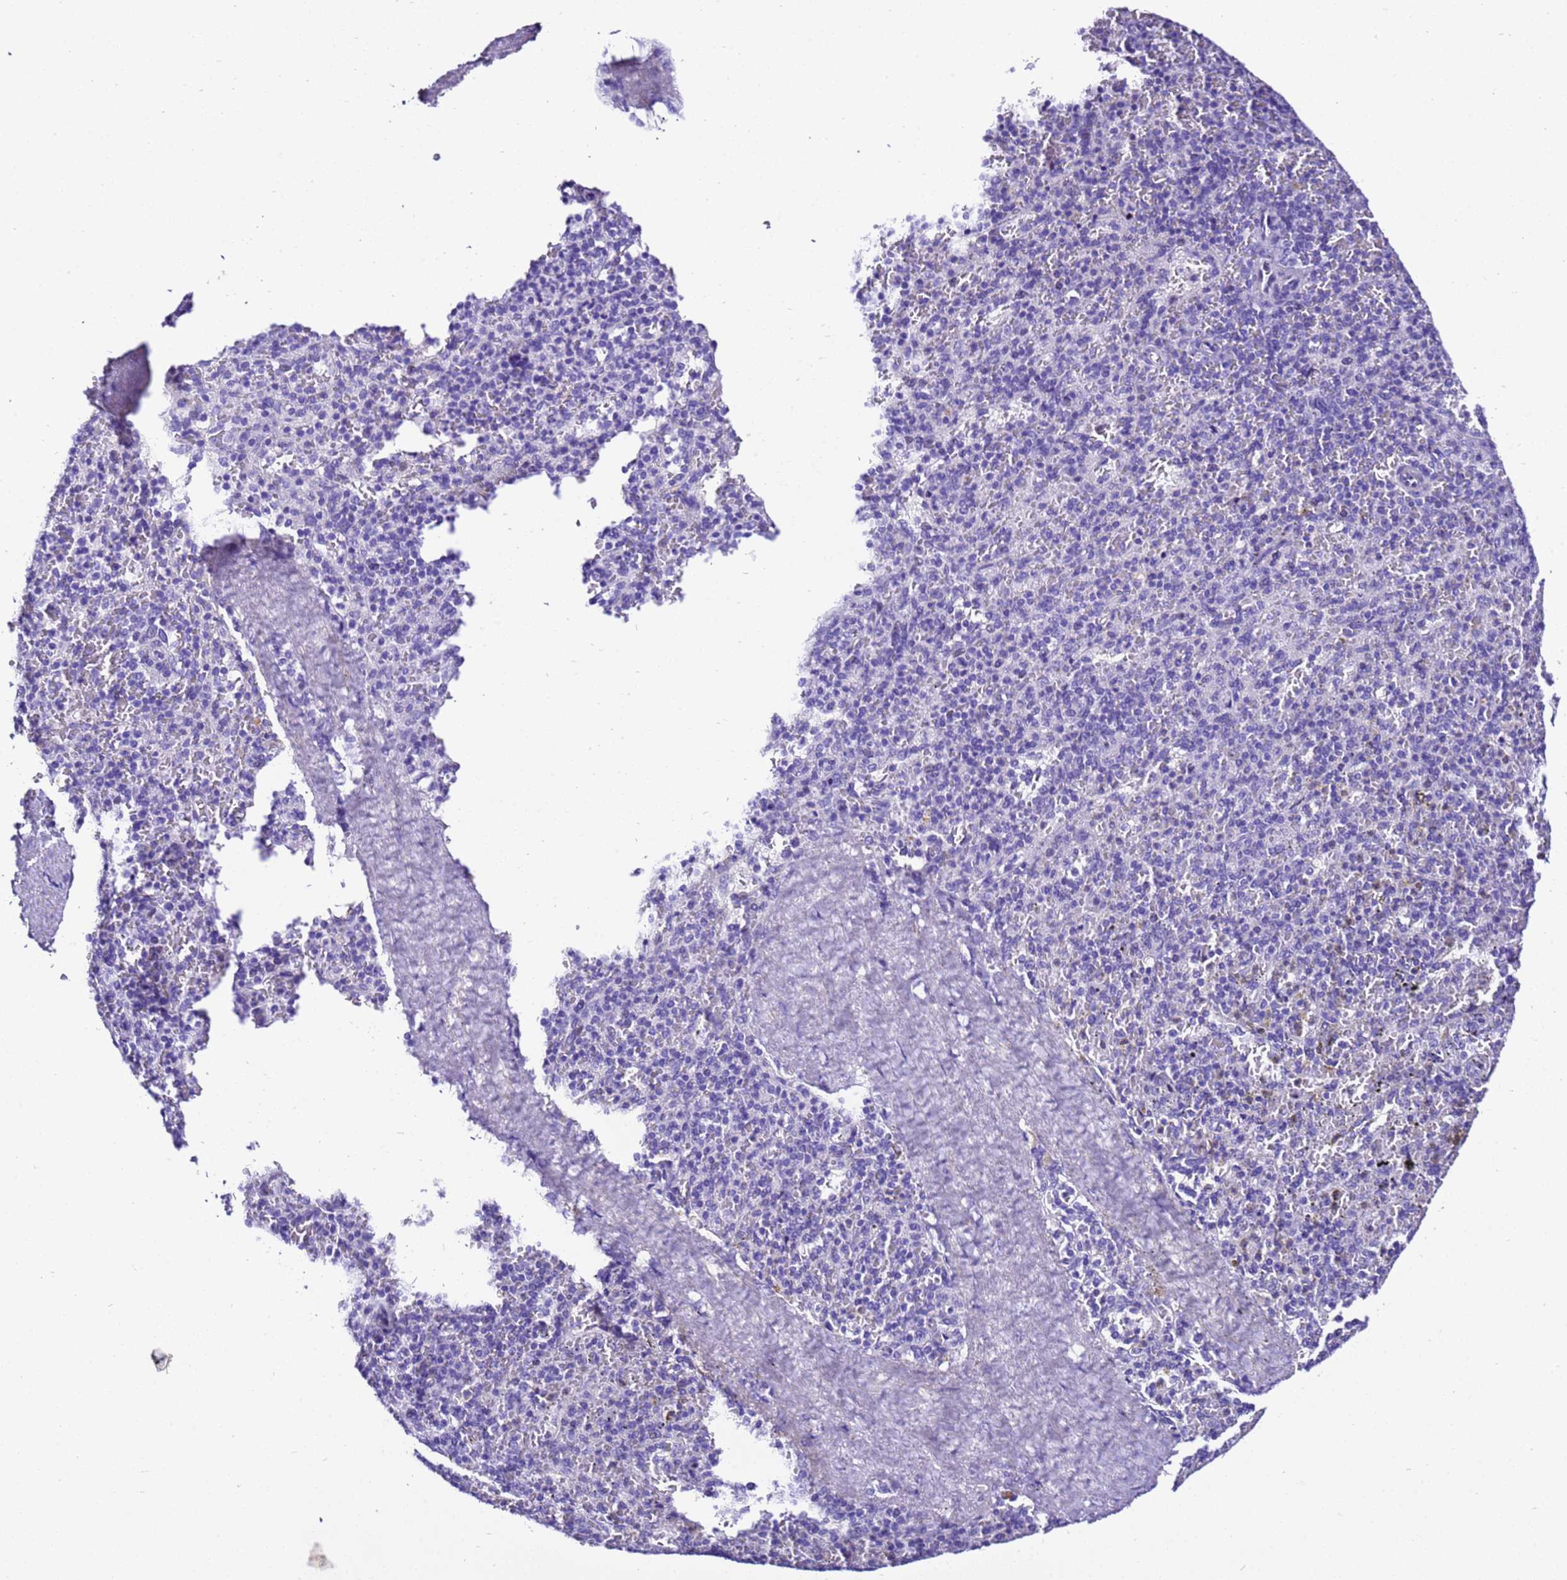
{"staining": {"intensity": "negative", "quantity": "none", "location": "none"}, "tissue": "spleen", "cell_type": "Cells in red pulp", "image_type": "normal", "snomed": [{"axis": "morphology", "description": "Normal tissue, NOS"}, {"axis": "topography", "description": "Spleen"}], "caption": "The image displays no staining of cells in red pulp in normal spleen. (DAB IHC with hematoxylin counter stain).", "gene": "ZNF417", "patient": {"sex": "male", "age": 82}}